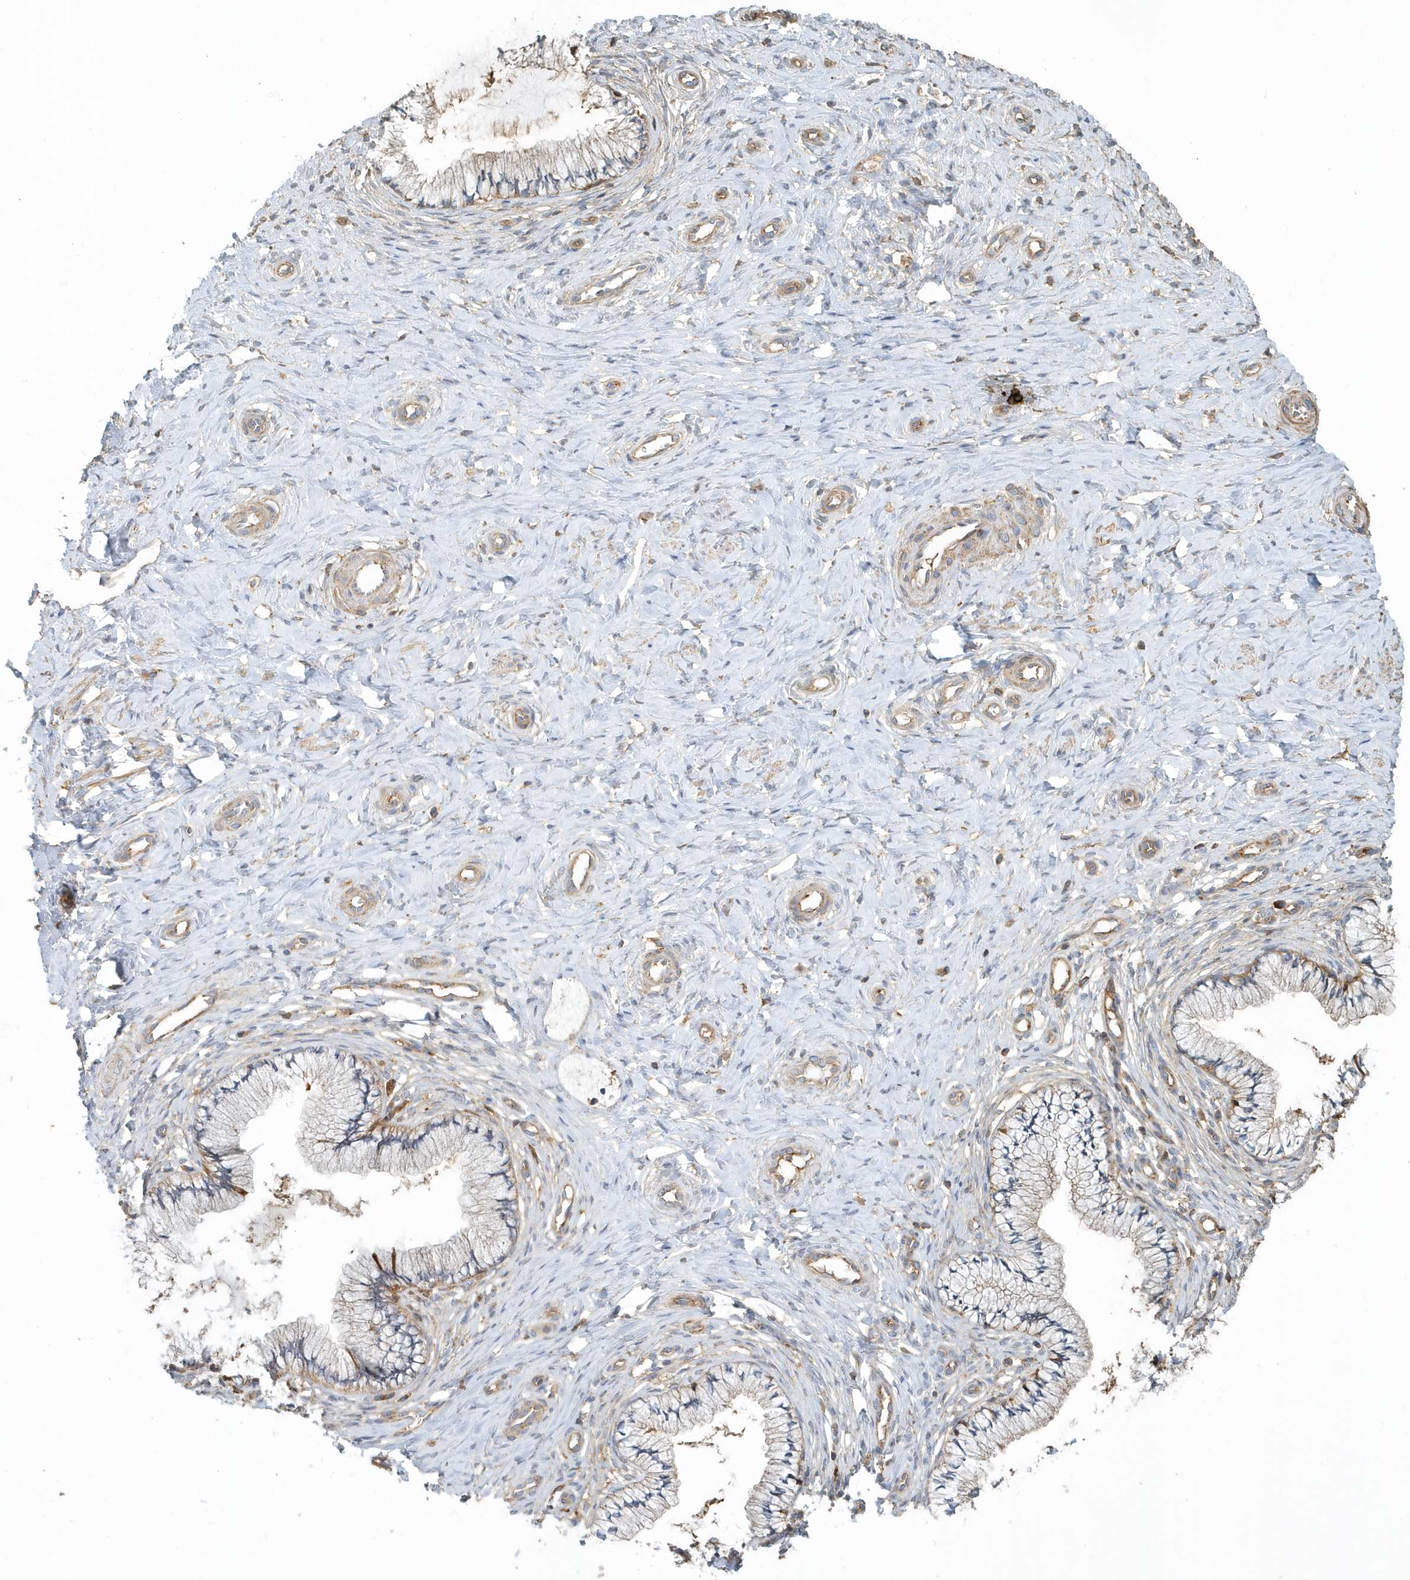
{"staining": {"intensity": "moderate", "quantity": "25%-75%", "location": "cytoplasmic/membranous"}, "tissue": "cervix", "cell_type": "Glandular cells", "image_type": "normal", "snomed": [{"axis": "morphology", "description": "Normal tissue, NOS"}, {"axis": "topography", "description": "Cervix"}], "caption": "IHC image of unremarkable cervix stained for a protein (brown), which reveals medium levels of moderate cytoplasmic/membranous expression in about 25%-75% of glandular cells.", "gene": "TRAIP", "patient": {"sex": "female", "age": 36}}